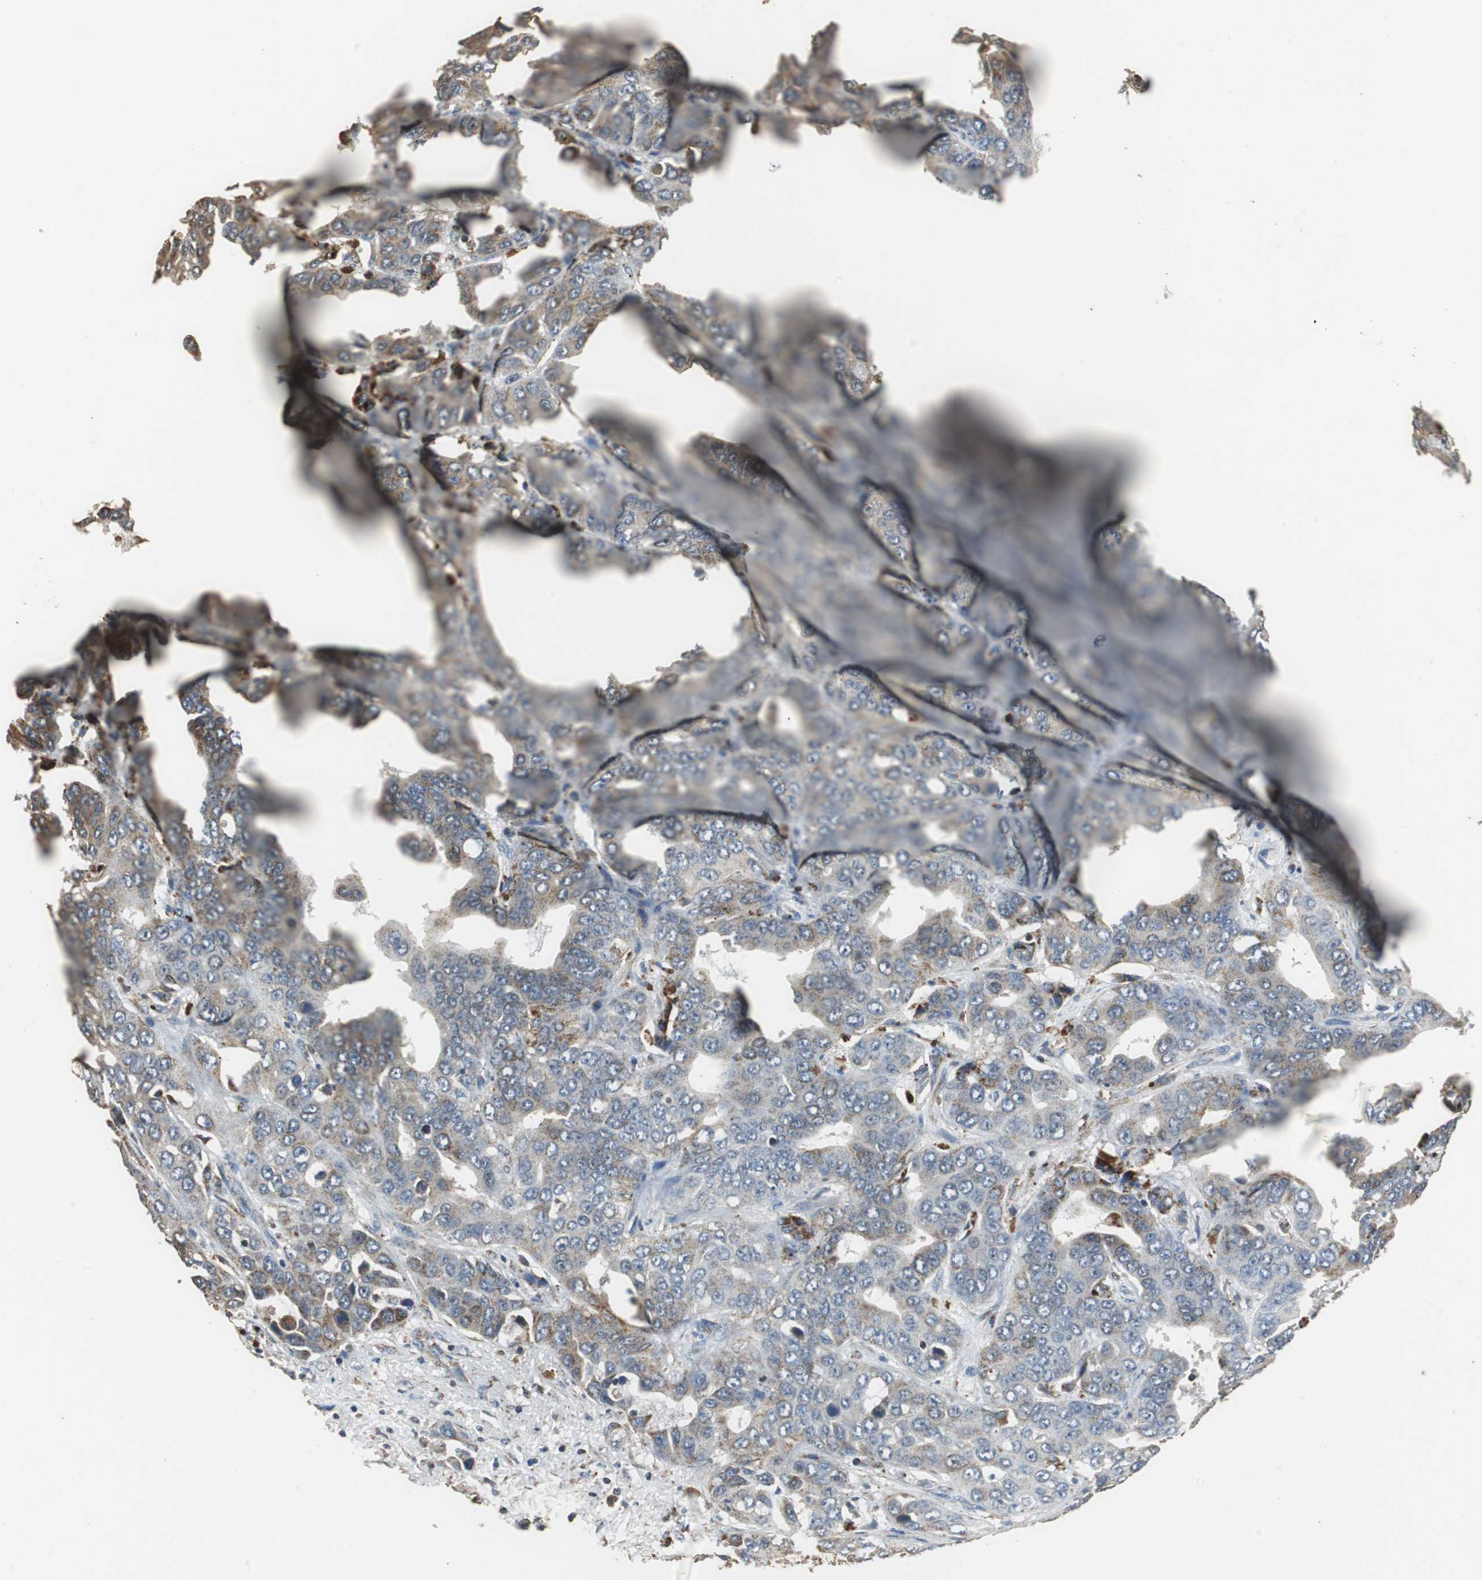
{"staining": {"intensity": "weak", "quantity": "<25%", "location": "cytoplasmic/membranous"}, "tissue": "liver cancer", "cell_type": "Tumor cells", "image_type": "cancer", "snomed": [{"axis": "morphology", "description": "Cholangiocarcinoma"}, {"axis": "topography", "description": "Liver"}], "caption": "Tumor cells show no significant expression in liver cholangiocarcinoma. (Immunohistochemistry, brightfield microscopy, high magnification).", "gene": "NNT", "patient": {"sex": "female", "age": 52}}